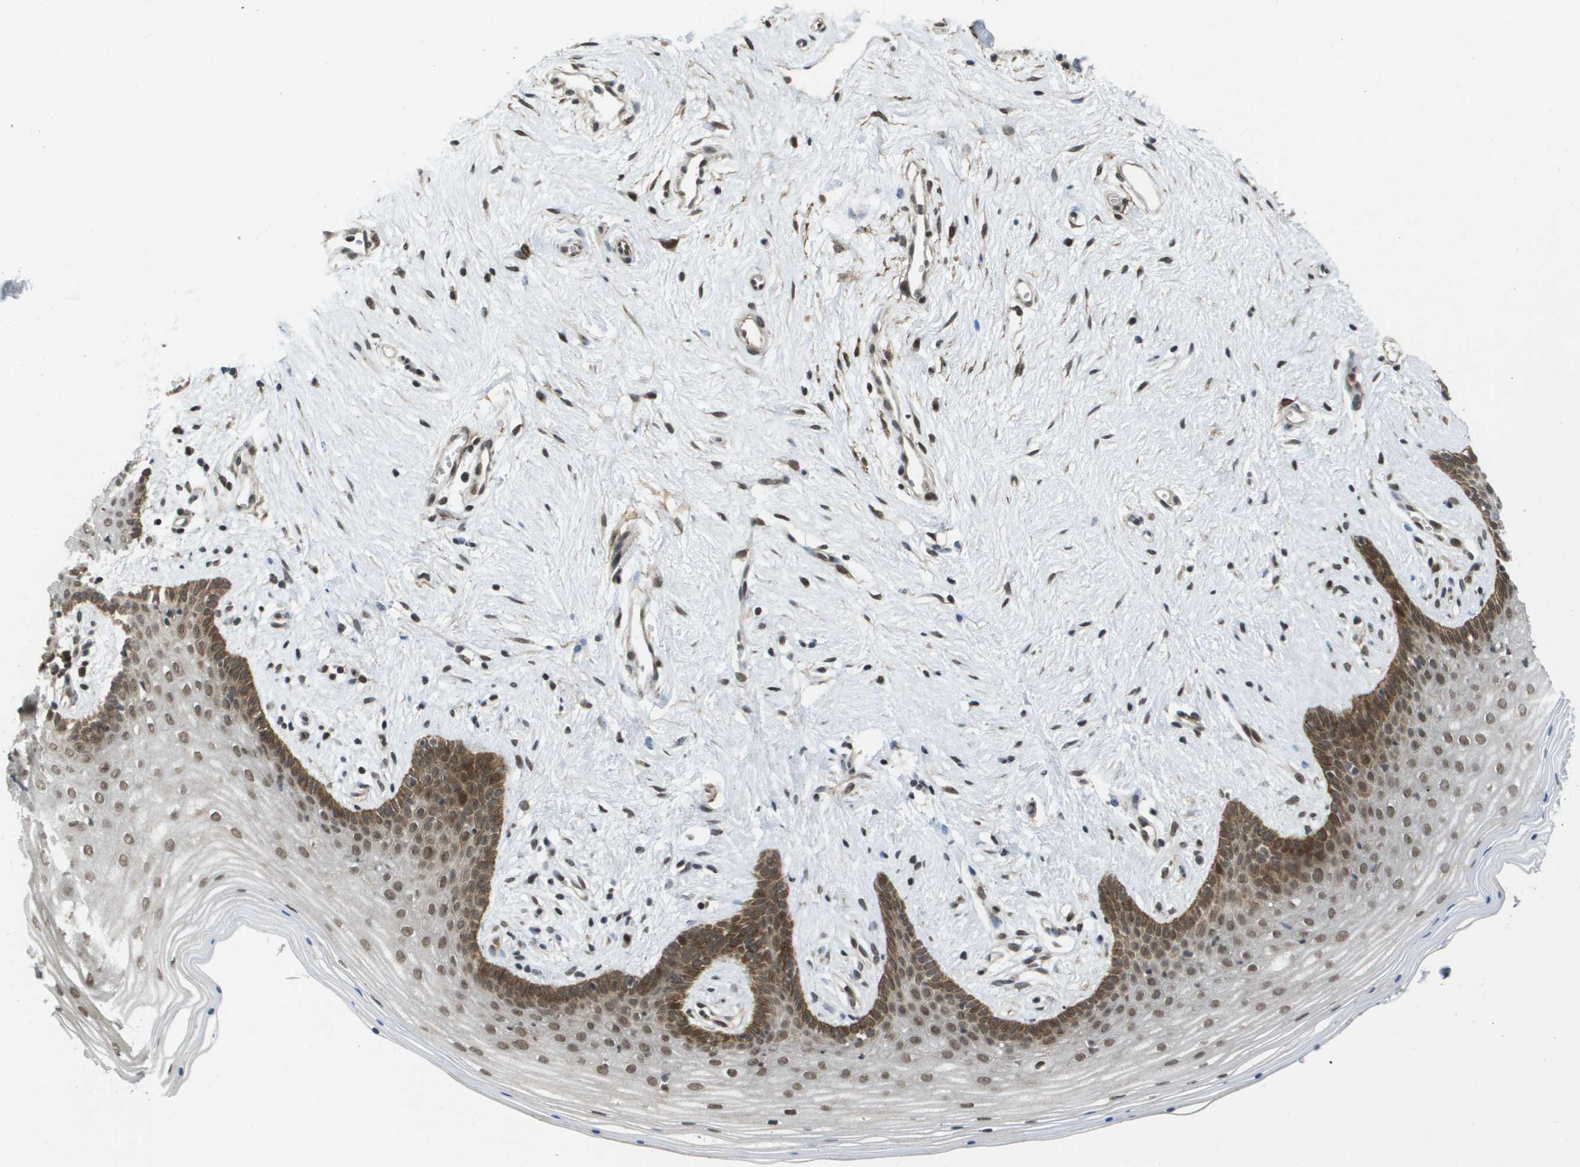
{"staining": {"intensity": "moderate", "quantity": ">75%", "location": "cytoplasmic/membranous,nuclear"}, "tissue": "vagina", "cell_type": "Squamous epithelial cells", "image_type": "normal", "snomed": [{"axis": "morphology", "description": "Normal tissue, NOS"}, {"axis": "topography", "description": "Vagina"}], "caption": "High-power microscopy captured an immunohistochemistry (IHC) micrograph of unremarkable vagina, revealing moderate cytoplasmic/membranous,nuclear staining in about >75% of squamous epithelial cells. (IHC, brightfield microscopy, high magnification).", "gene": "KAT5", "patient": {"sex": "female", "age": 44}}